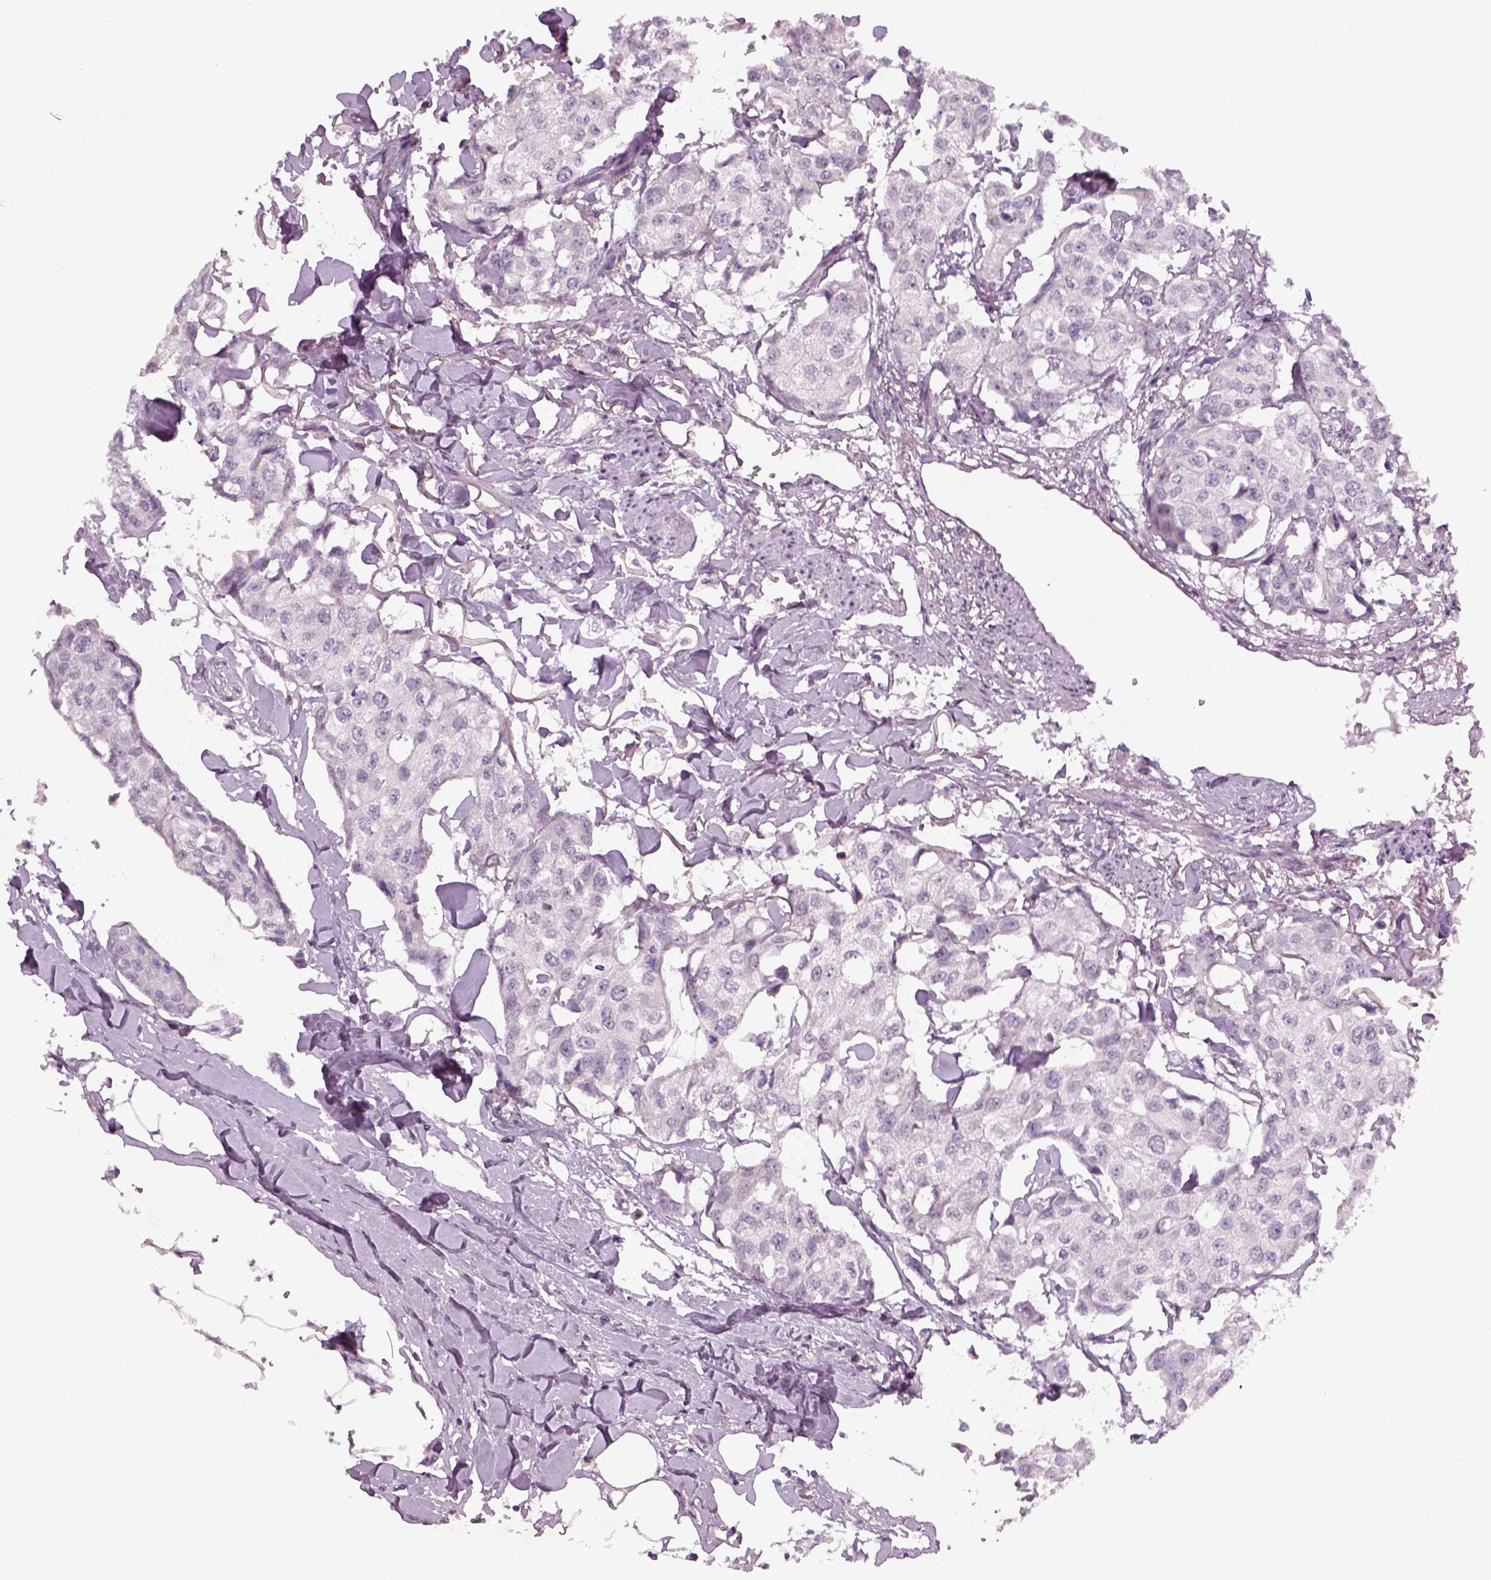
{"staining": {"intensity": "negative", "quantity": "none", "location": "none"}, "tissue": "breast cancer", "cell_type": "Tumor cells", "image_type": "cancer", "snomed": [{"axis": "morphology", "description": "Duct carcinoma"}, {"axis": "topography", "description": "Breast"}], "caption": "Immunohistochemistry histopathology image of human invasive ductal carcinoma (breast) stained for a protein (brown), which shows no positivity in tumor cells.", "gene": "PENK", "patient": {"sex": "female", "age": 80}}